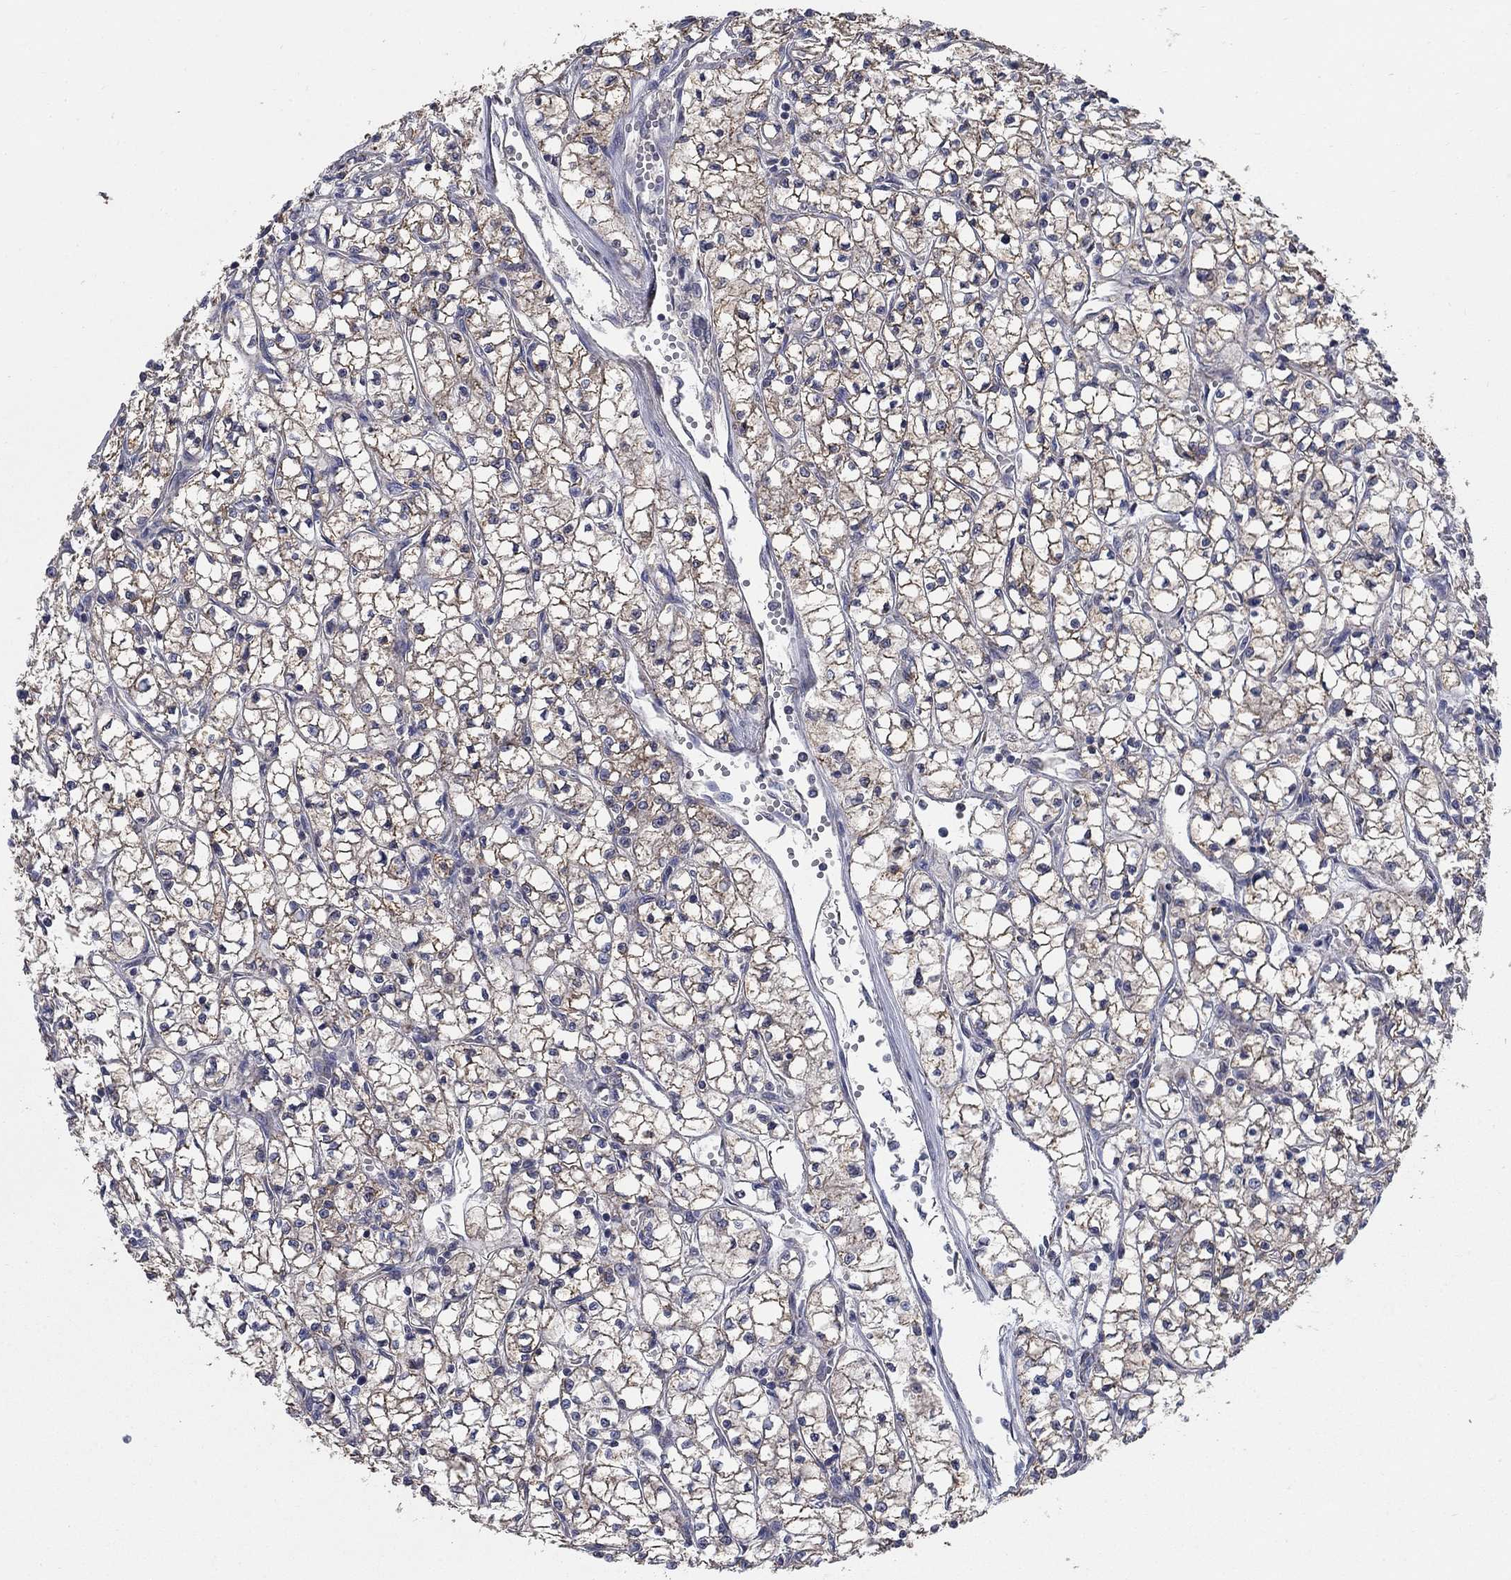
{"staining": {"intensity": "strong", "quantity": "25%-75%", "location": "cytoplasmic/membranous"}, "tissue": "renal cancer", "cell_type": "Tumor cells", "image_type": "cancer", "snomed": [{"axis": "morphology", "description": "Adenocarcinoma, NOS"}, {"axis": "topography", "description": "Kidney"}], "caption": "Immunohistochemistry (IHC) micrograph of neoplastic tissue: adenocarcinoma (renal) stained using immunohistochemistry (IHC) exhibits high levels of strong protein expression localized specifically in the cytoplasmic/membranous of tumor cells, appearing as a cytoplasmic/membranous brown color.", "gene": "NME7", "patient": {"sex": "female", "age": 64}}